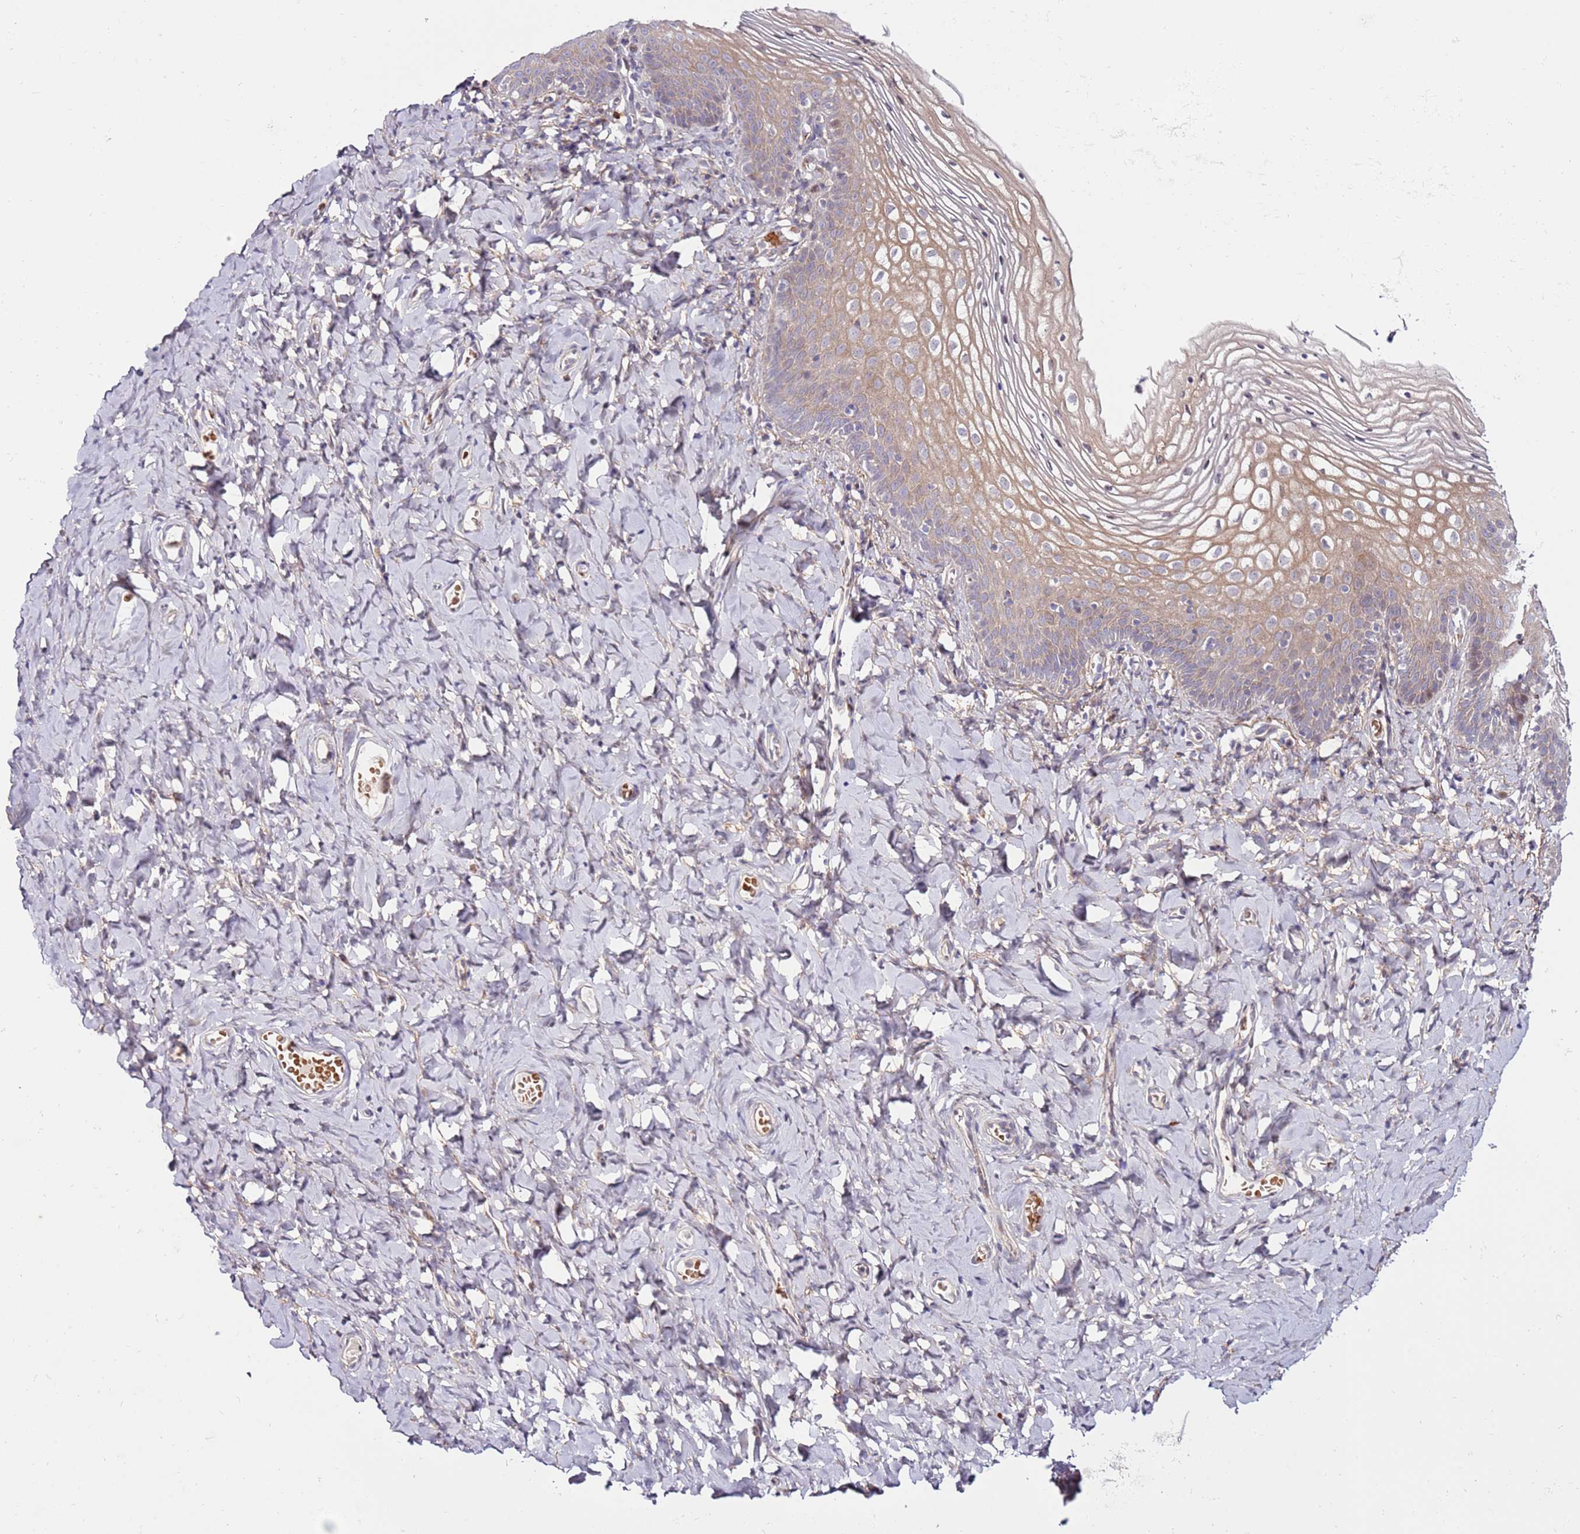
{"staining": {"intensity": "weak", "quantity": "25%-75%", "location": "cytoplasmic/membranous"}, "tissue": "vagina", "cell_type": "Squamous epithelial cells", "image_type": "normal", "snomed": [{"axis": "morphology", "description": "Normal tissue, NOS"}, {"axis": "topography", "description": "Vagina"}], "caption": "IHC micrograph of benign human vagina stained for a protein (brown), which shows low levels of weak cytoplasmic/membranous expression in about 25%-75% of squamous epithelial cells.", "gene": "MTG2", "patient": {"sex": "female", "age": 60}}